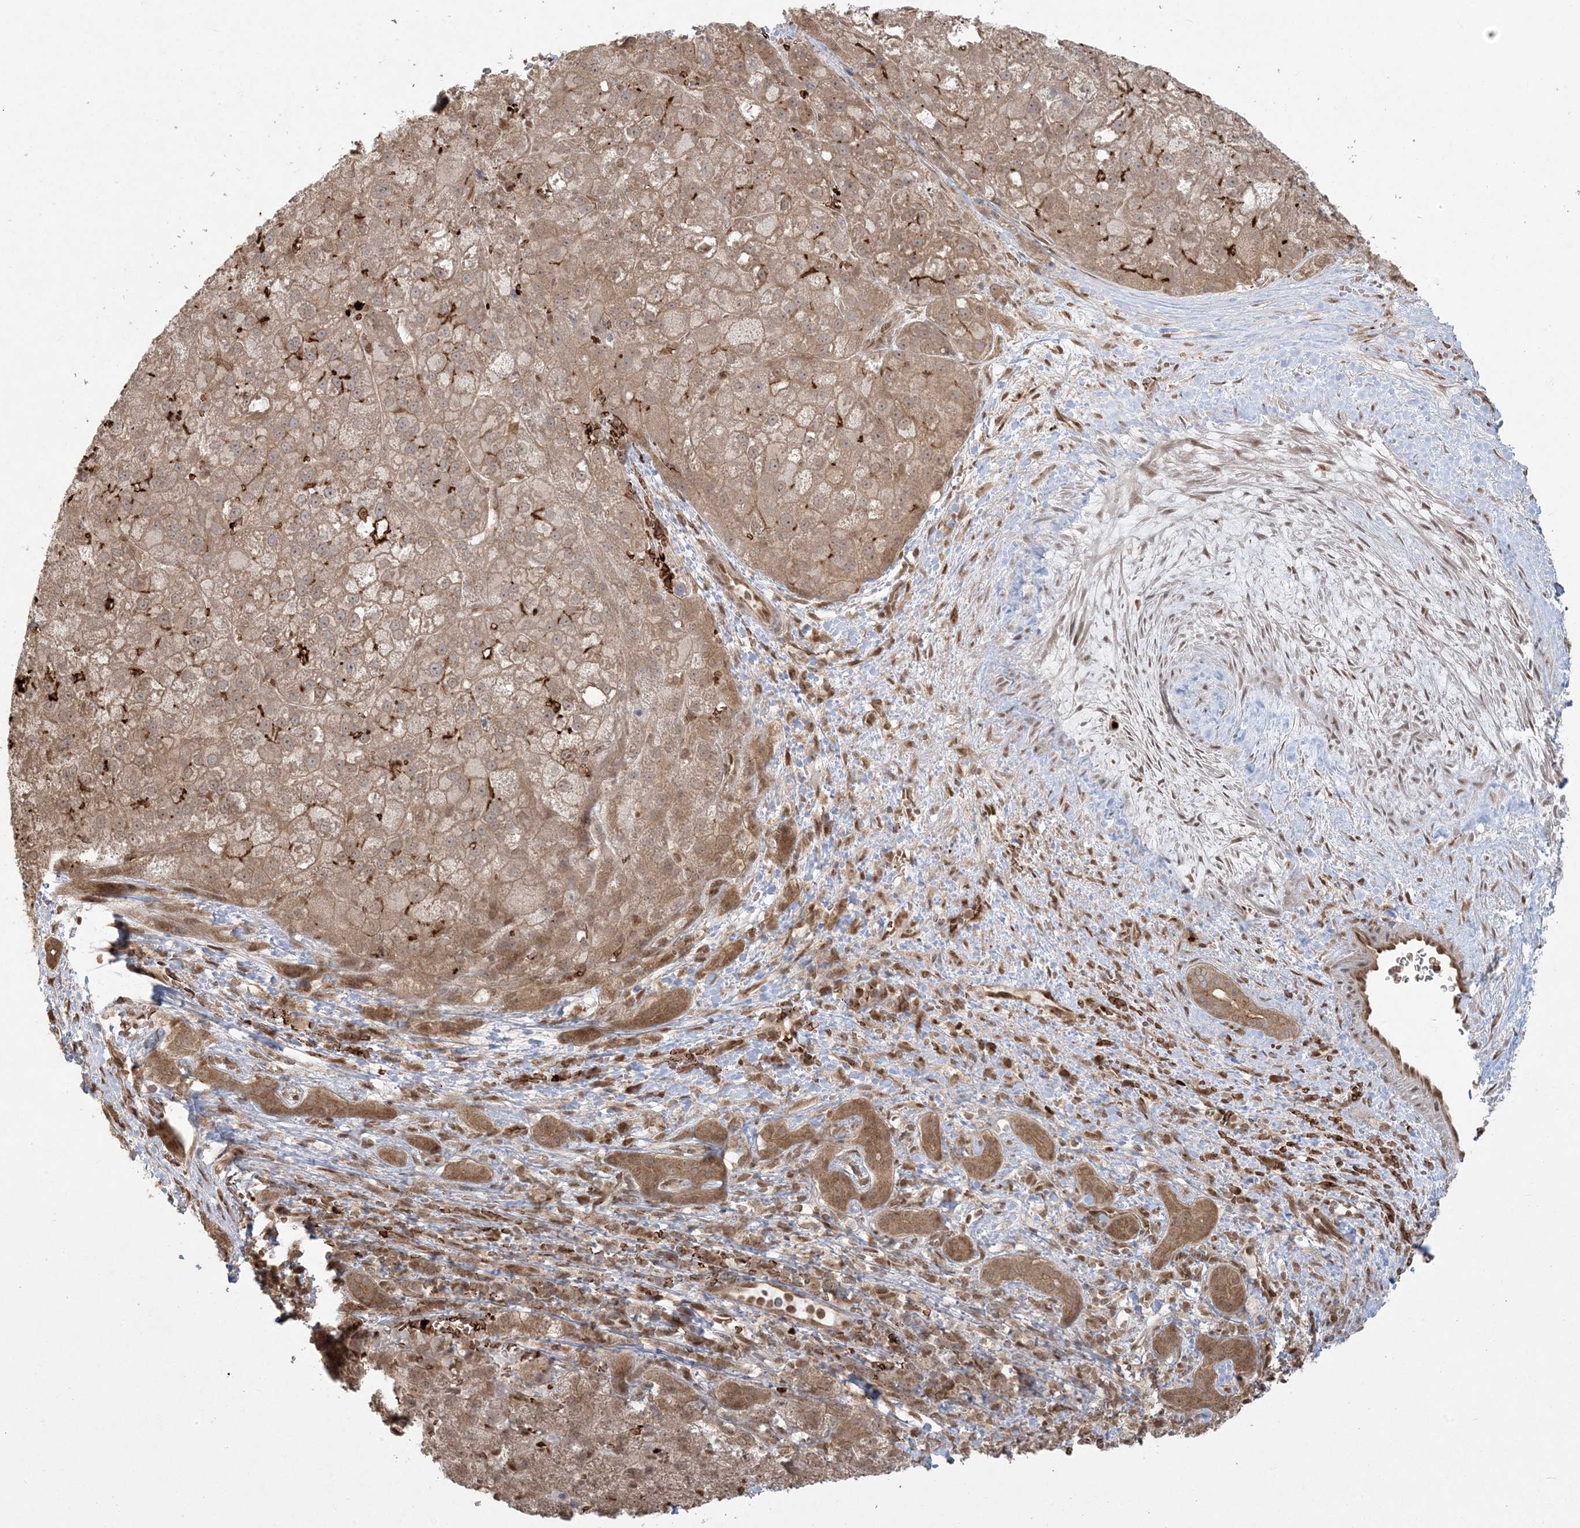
{"staining": {"intensity": "moderate", "quantity": ">75%", "location": "cytoplasmic/membranous"}, "tissue": "liver cancer", "cell_type": "Tumor cells", "image_type": "cancer", "snomed": [{"axis": "morphology", "description": "Carcinoma, Hepatocellular, NOS"}, {"axis": "topography", "description": "Liver"}], "caption": "About >75% of tumor cells in human hepatocellular carcinoma (liver) demonstrate moderate cytoplasmic/membranous protein positivity as visualized by brown immunohistochemical staining.", "gene": "ABCF3", "patient": {"sex": "male", "age": 57}}